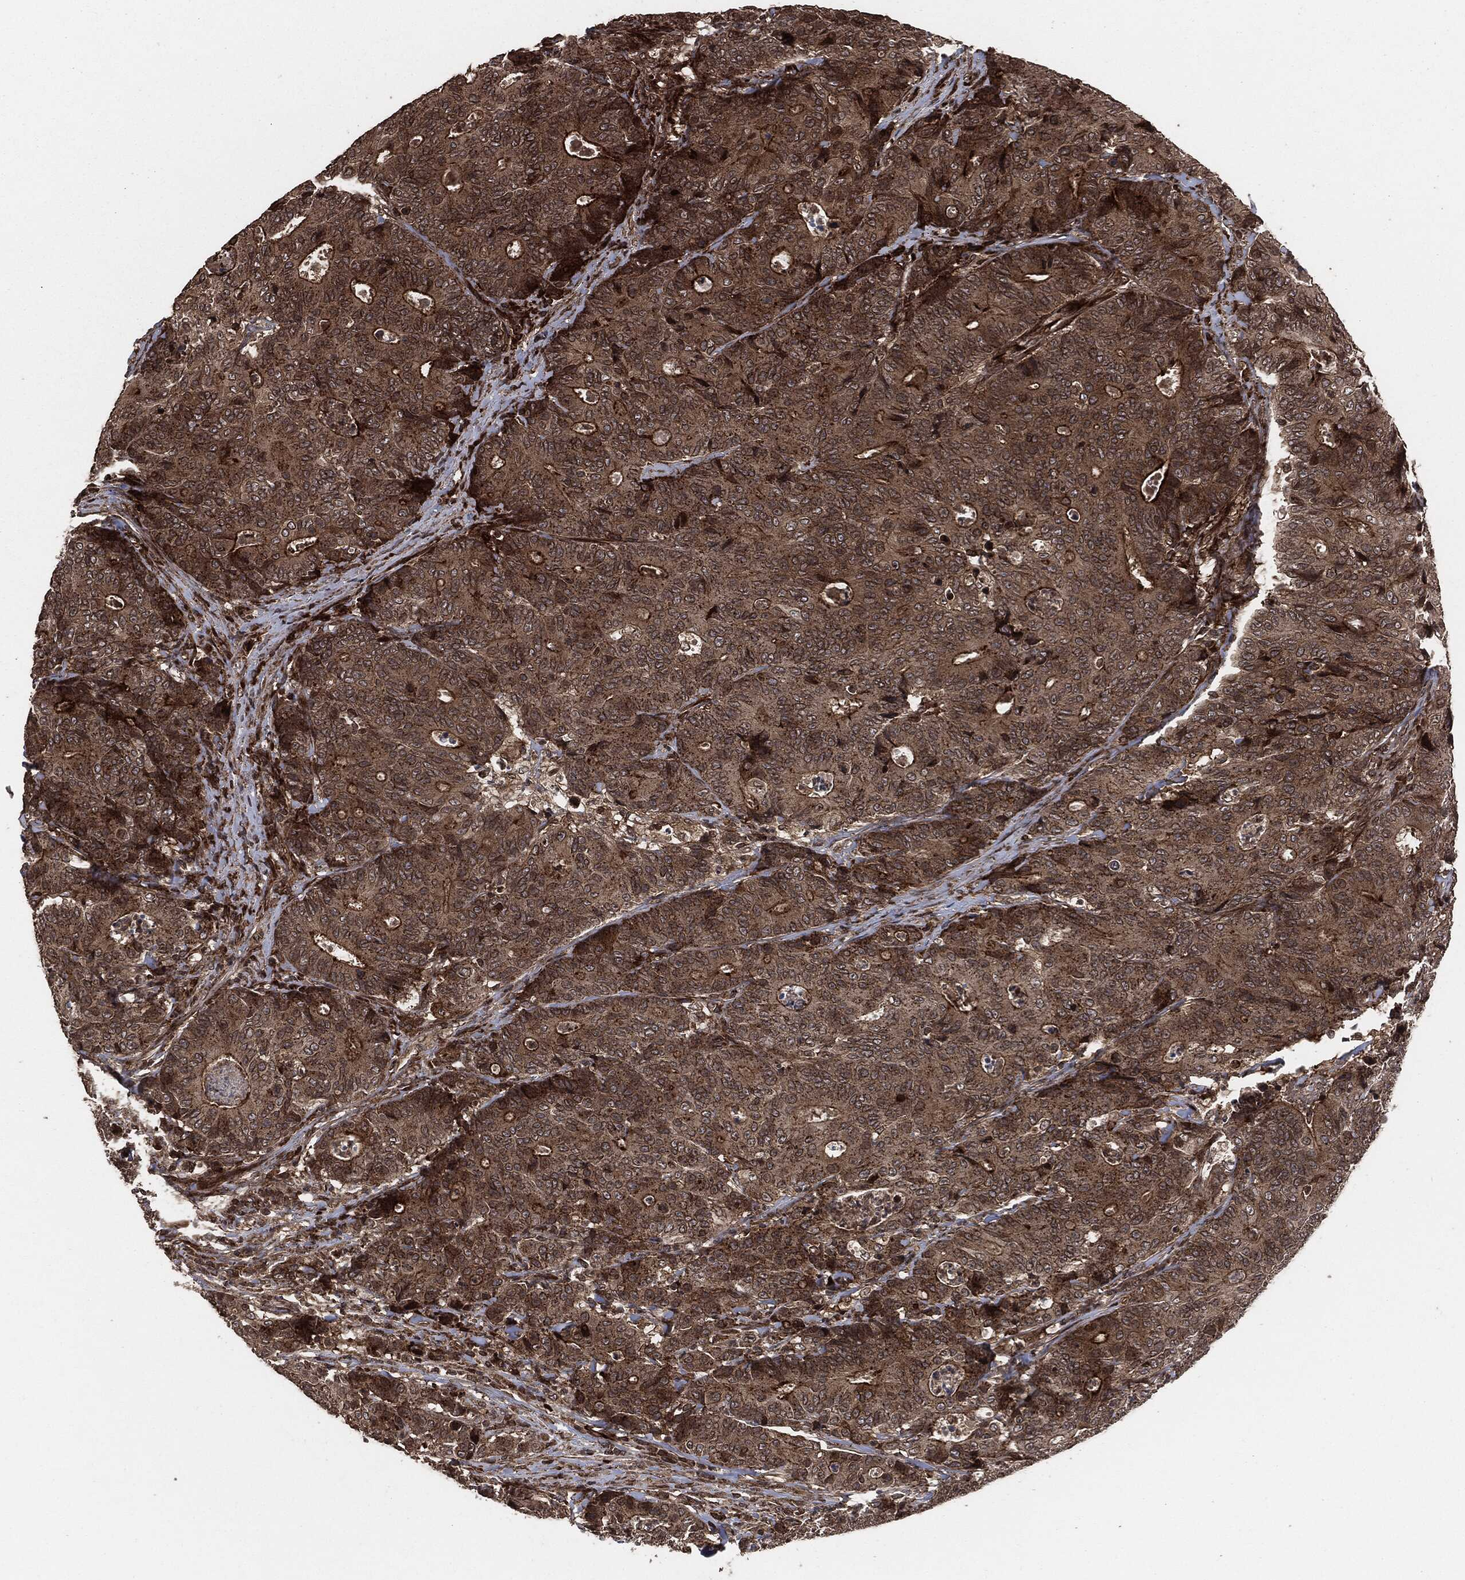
{"staining": {"intensity": "moderate", "quantity": ">75%", "location": "cytoplasmic/membranous"}, "tissue": "colorectal cancer", "cell_type": "Tumor cells", "image_type": "cancer", "snomed": [{"axis": "morphology", "description": "Adenocarcinoma, NOS"}, {"axis": "topography", "description": "Colon"}], "caption": "A brown stain shows moderate cytoplasmic/membranous positivity of a protein in colorectal cancer tumor cells.", "gene": "IFIT1", "patient": {"sex": "male", "age": 70}}